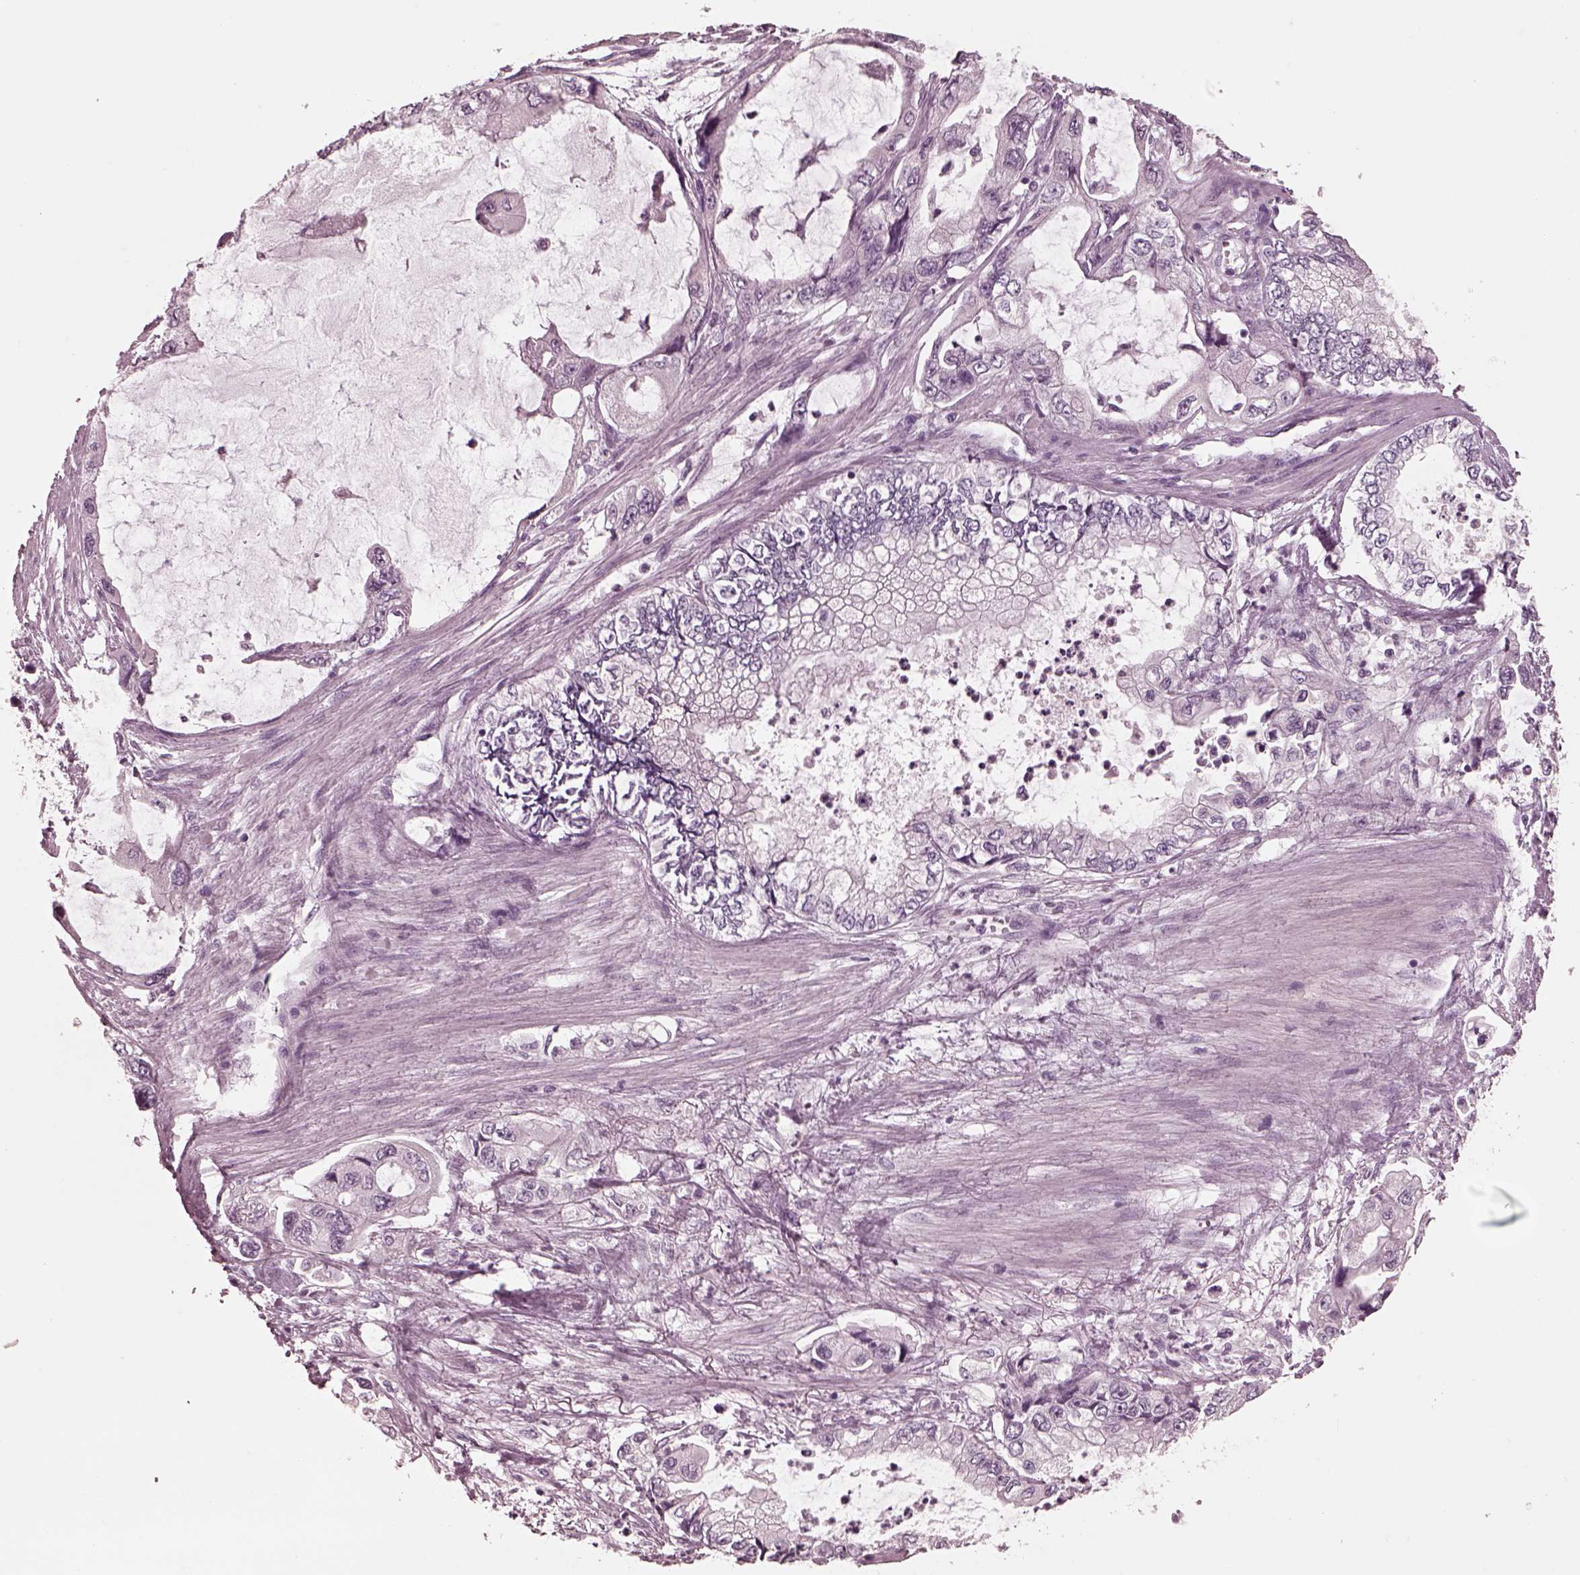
{"staining": {"intensity": "negative", "quantity": "none", "location": "none"}, "tissue": "stomach cancer", "cell_type": "Tumor cells", "image_type": "cancer", "snomed": [{"axis": "morphology", "description": "Adenocarcinoma, NOS"}, {"axis": "topography", "description": "Pancreas"}, {"axis": "topography", "description": "Stomach, upper"}, {"axis": "topography", "description": "Stomach"}], "caption": "Tumor cells show no significant positivity in stomach adenocarcinoma. The staining was performed using DAB (3,3'-diaminobenzidine) to visualize the protein expression in brown, while the nuclei were stained in blue with hematoxylin (Magnification: 20x).", "gene": "CGA", "patient": {"sex": "male", "age": 77}}